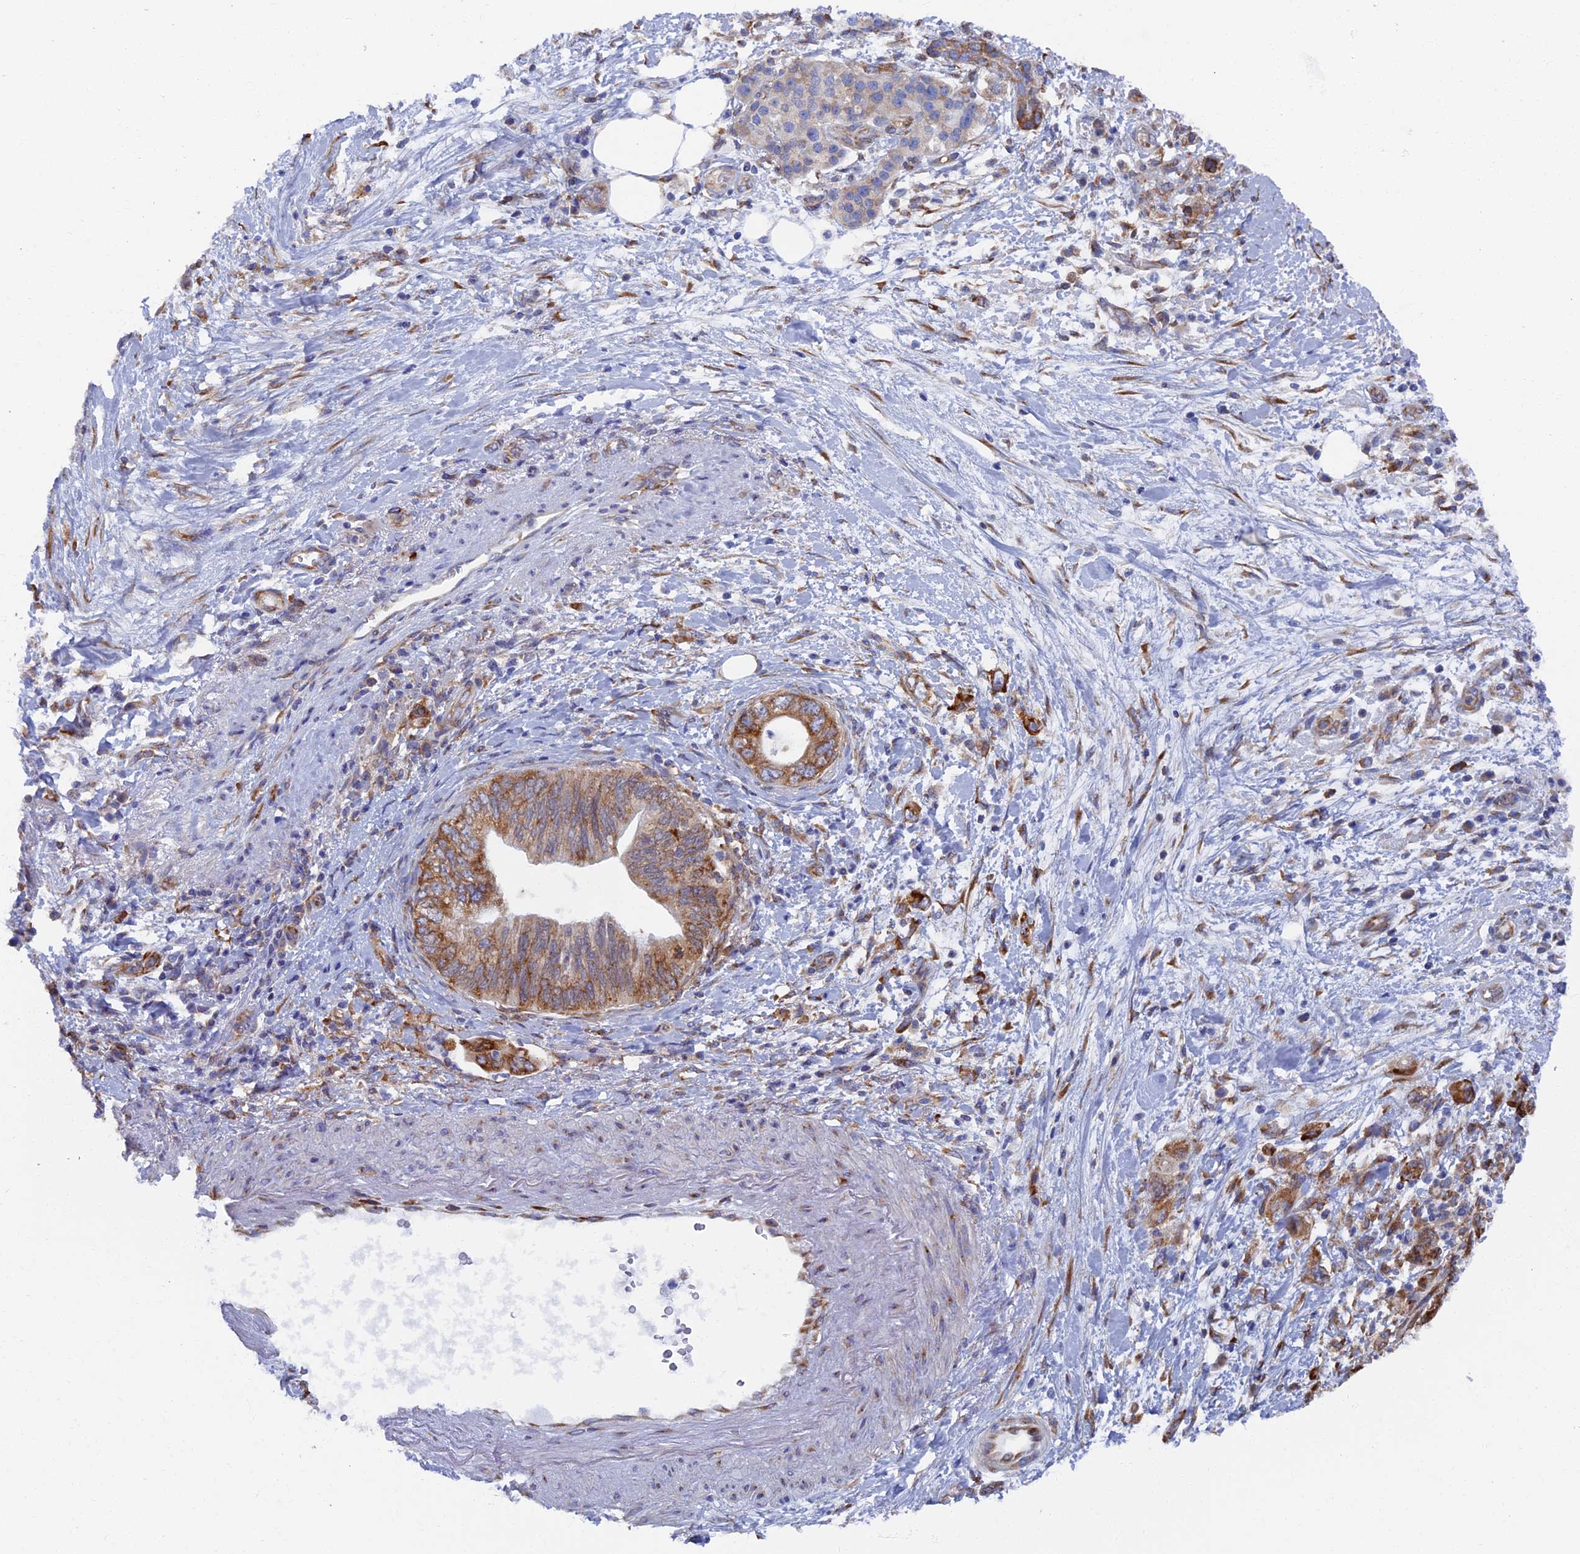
{"staining": {"intensity": "strong", "quantity": "25%-75%", "location": "cytoplasmic/membranous"}, "tissue": "pancreatic cancer", "cell_type": "Tumor cells", "image_type": "cancer", "snomed": [{"axis": "morphology", "description": "Adenocarcinoma, NOS"}, {"axis": "topography", "description": "Pancreas"}], "caption": "Adenocarcinoma (pancreatic) stained for a protein displays strong cytoplasmic/membranous positivity in tumor cells.", "gene": "YBX1", "patient": {"sex": "female", "age": 73}}